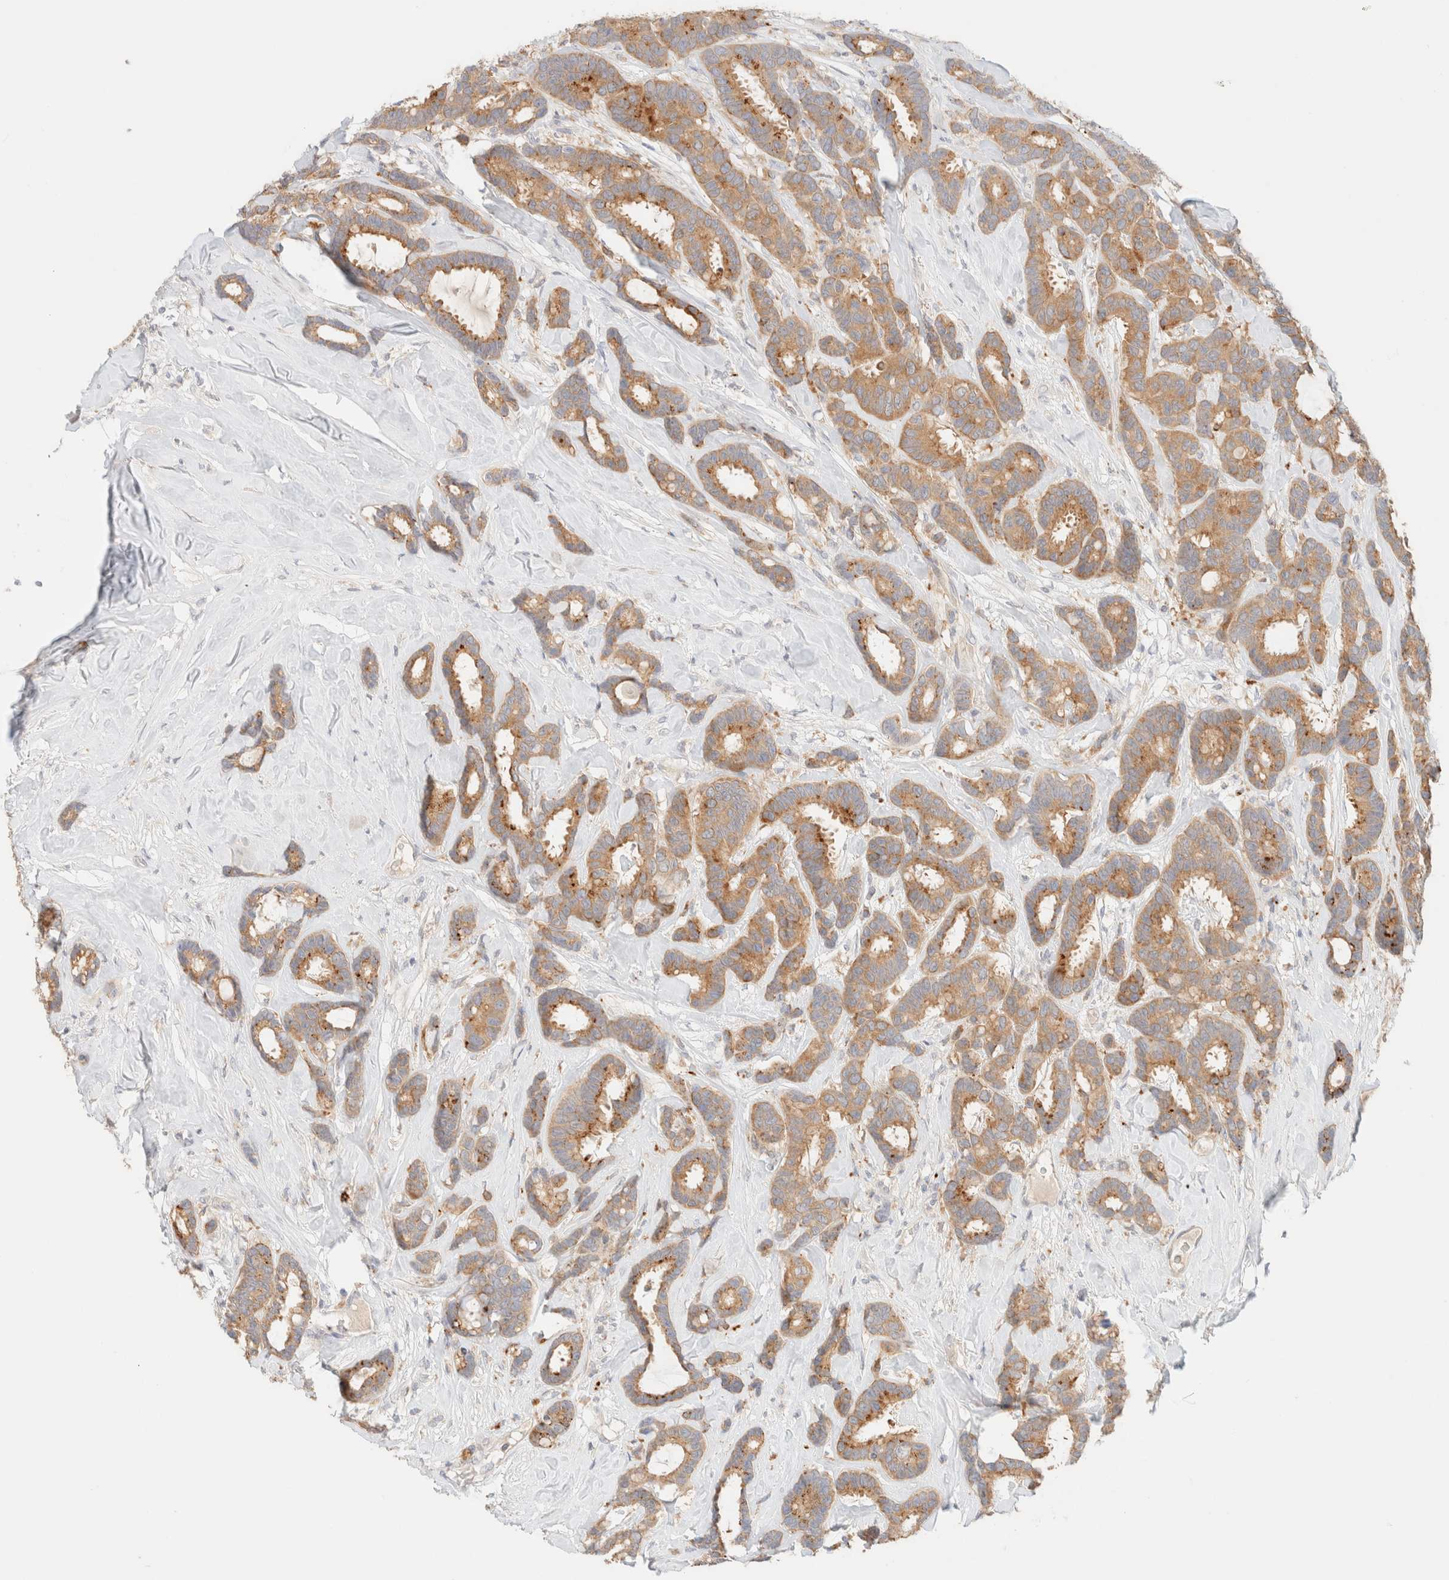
{"staining": {"intensity": "moderate", "quantity": ">75%", "location": "cytoplasmic/membranous"}, "tissue": "breast cancer", "cell_type": "Tumor cells", "image_type": "cancer", "snomed": [{"axis": "morphology", "description": "Duct carcinoma"}, {"axis": "topography", "description": "Breast"}], "caption": "Tumor cells display medium levels of moderate cytoplasmic/membranous expression in approximately >75% of cells in human breast cancer (intraductal carcinoma).", "gene": "SGSM2", "patient": {"sex": "female", "age": 87}}